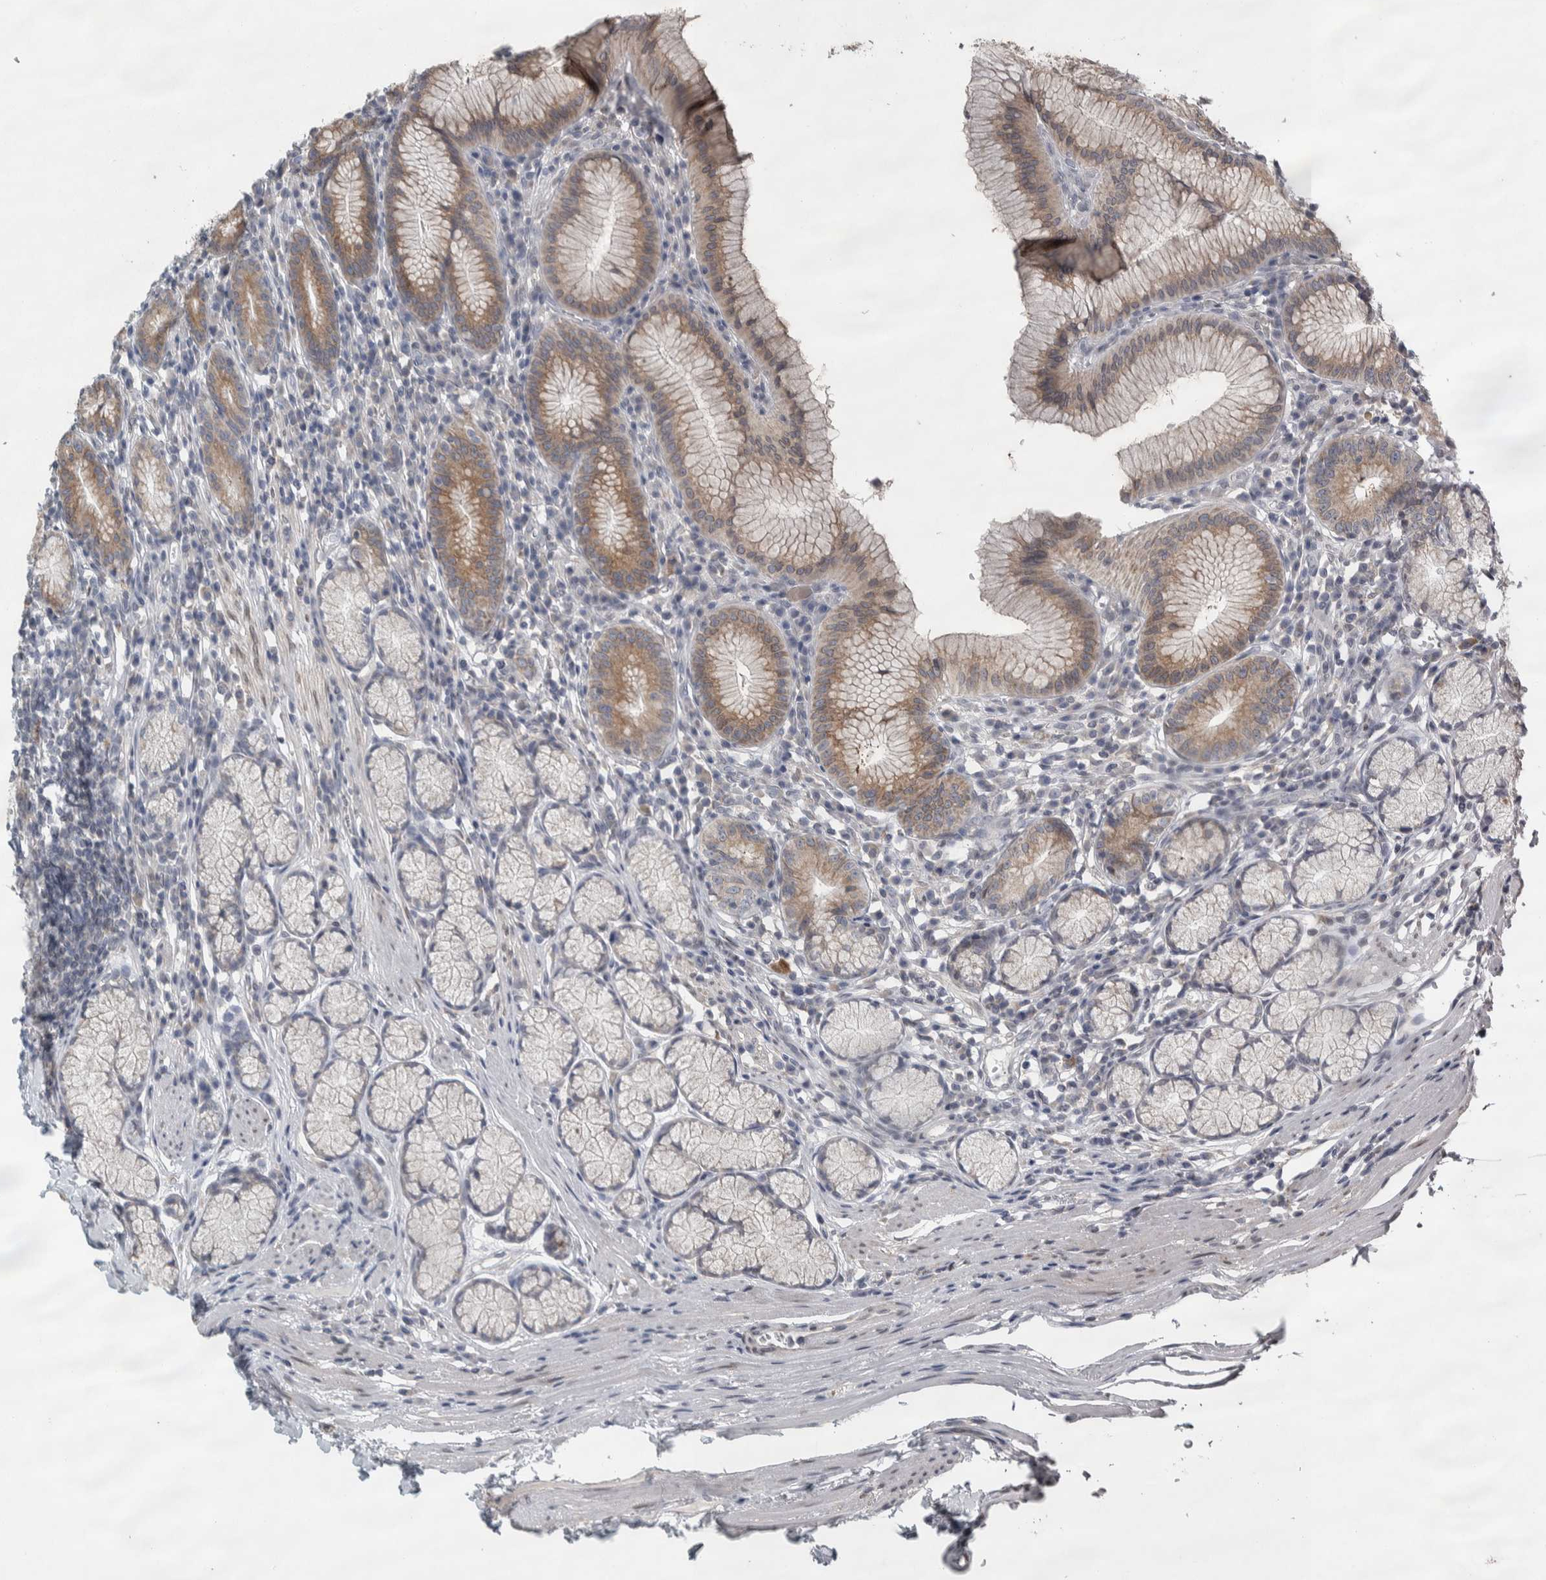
{"staining": {"intensity": "moderate", "quantity": ">75%", "location": "cytoplasmic/membranous"}, "tissue": "stomach", "cell_type": "Glandular cells", "image_type": "normal", "snomed": [{"axis": "morphology", "description": "Normal tissue, NOS"}, {"axis": "topography", "description": "Stomach"}], "caption": "Immunohistochemistry (IHC) image of normal stomach: stomach stained using immunohistochemistry displays medium levels of moderate protein expression localized specifically in the cytoplasmic/membranous of glandular cells, appearing as a cytoplasmic/membranous brown color.", "gene": "SIGMAR1", "patient": {"sex": "male", "age": 55}}